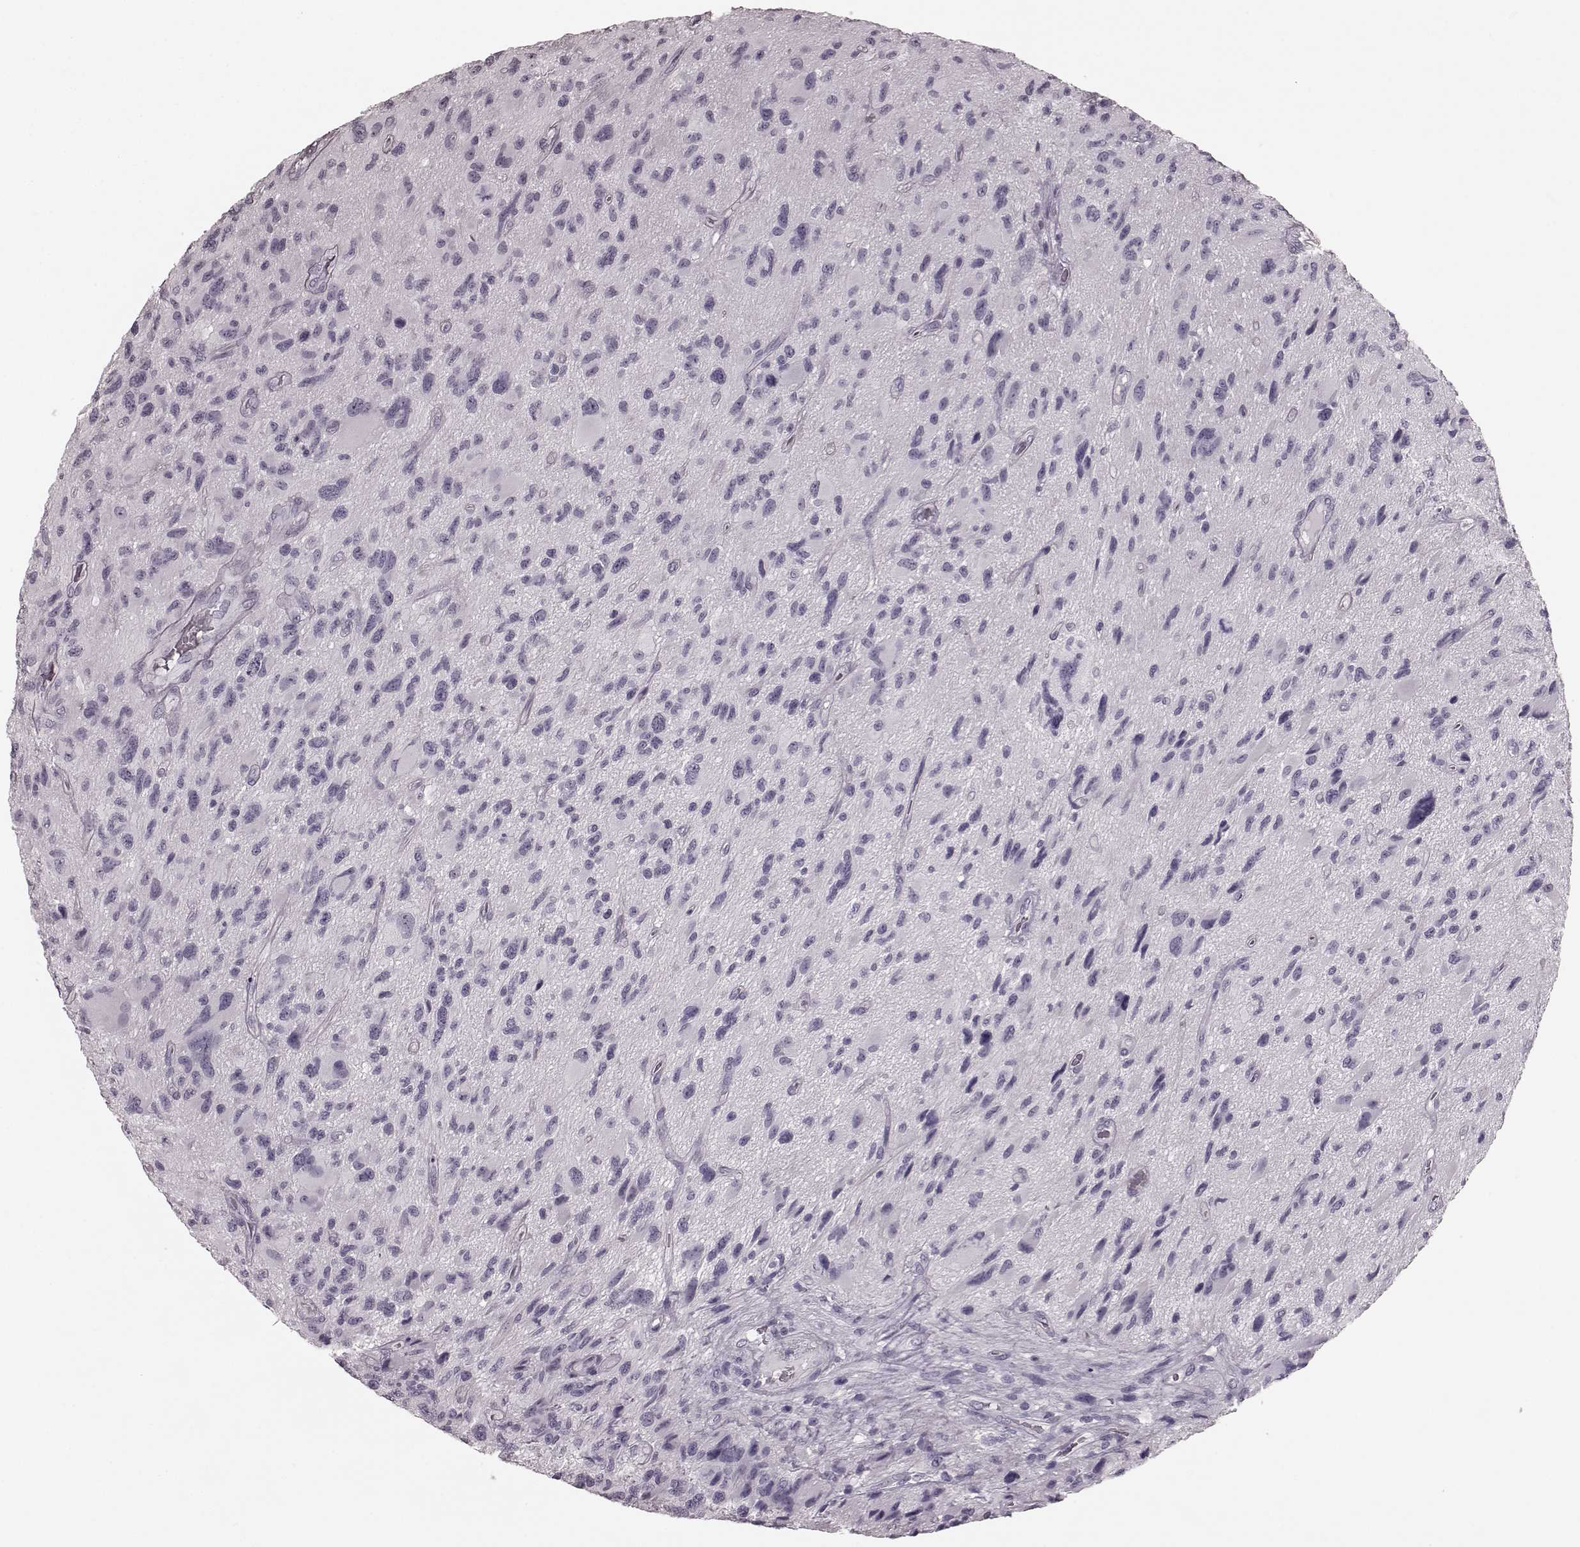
{"staining": {"intensity": "negative", "quantity": "none", "location": "none"}, "tissue": "glioma", "cell_type": "Tumor cells", "image_type": "cancer", "snomed": [{"axis": "morphology", "description": "Glioma, malignant, NOS"}, {"axis": "morphology", "description": "Glioma, malignant, High grade"}, {"axis": "topography", "description": "Brain"}], "caption": "High magnification brightfield microscopy of glioma (malignant) stained with DAB (3,3'-diaminobenzidine) (brown) and counterstained with hematoxylin (blue): tumor cells show no significant expression.", "gene": "TRPM1", "patient": {"sex": "female", "age": 71}}